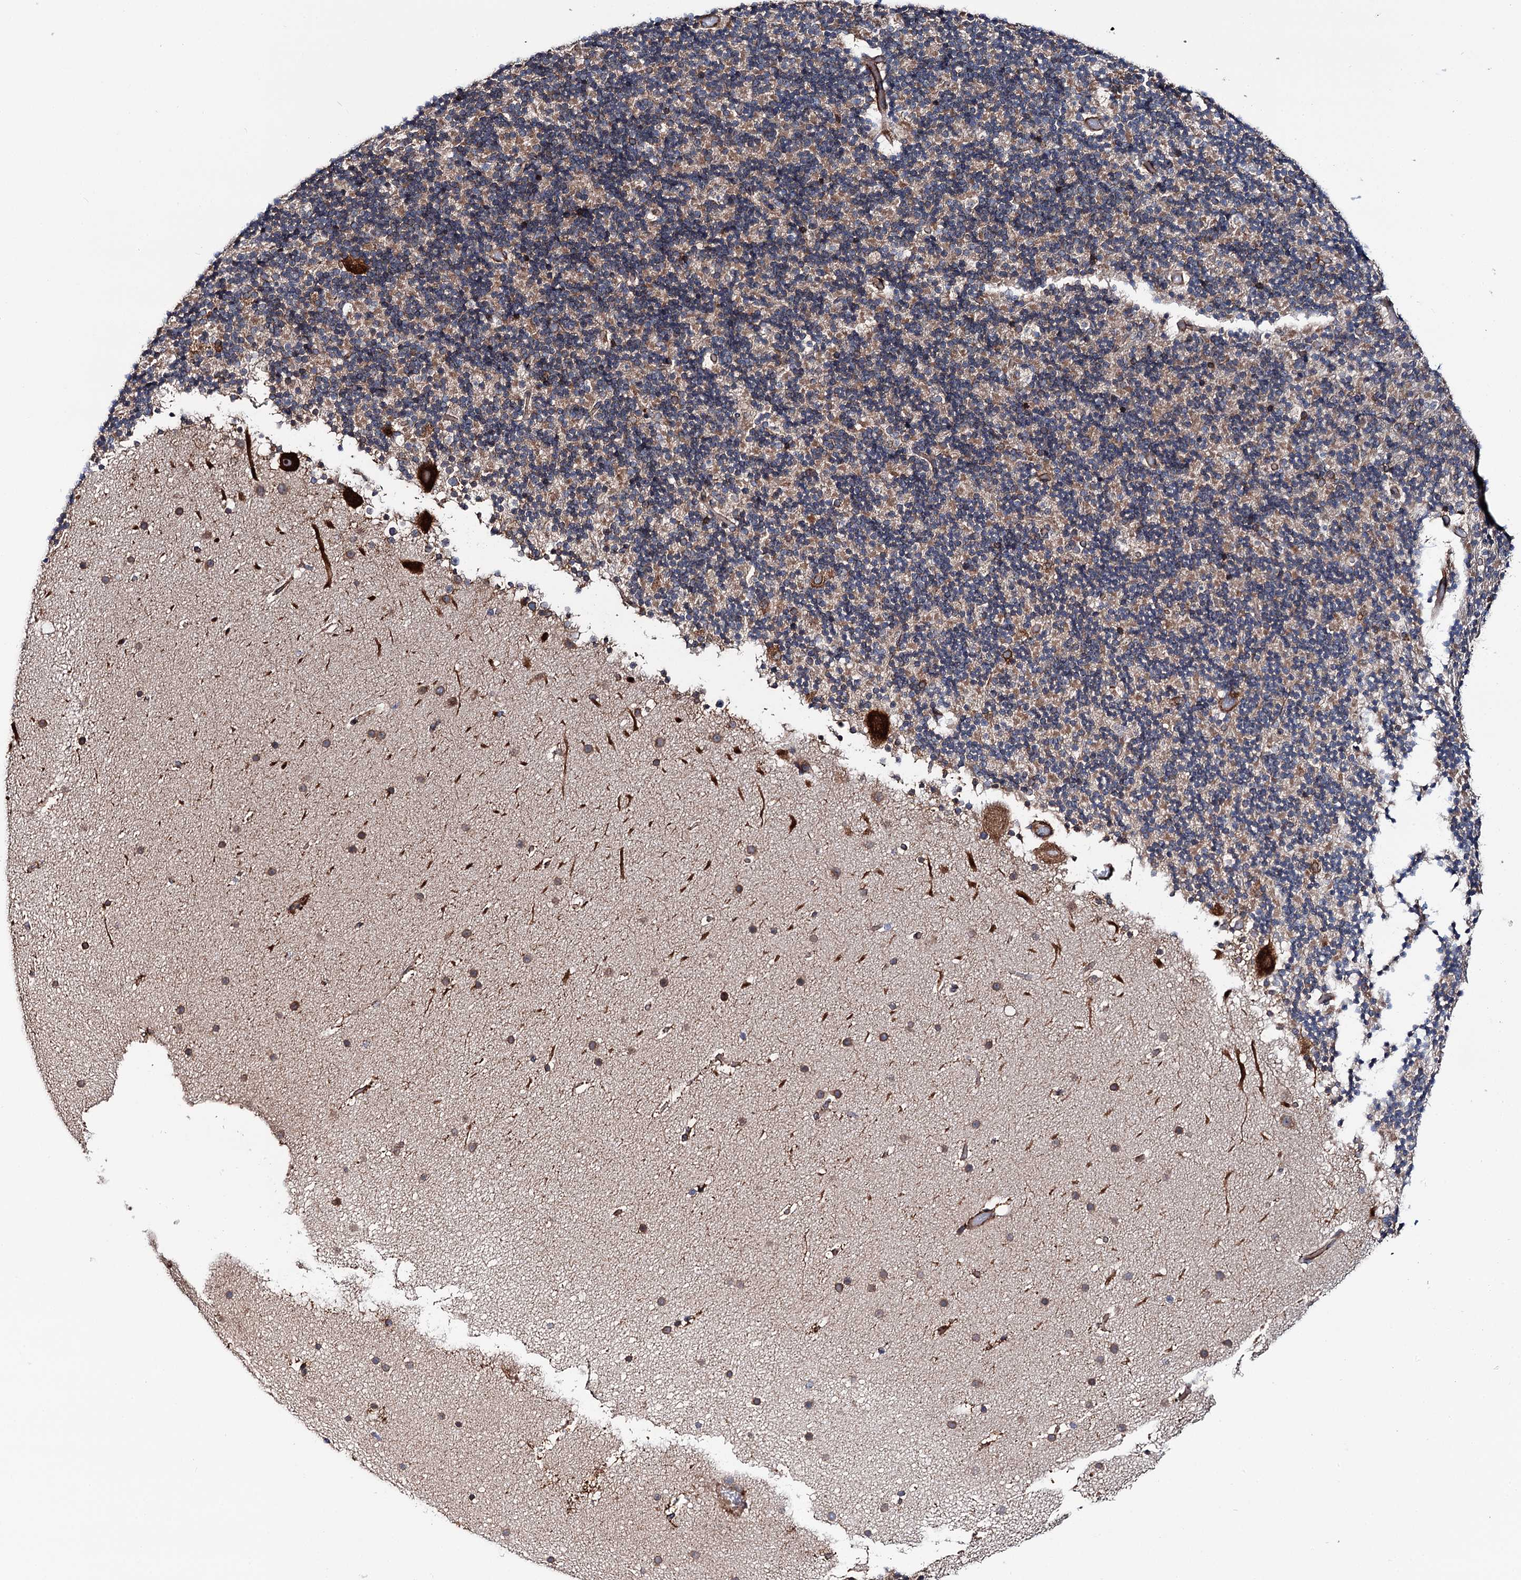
{"staining": {"intensity": "moderate", "quantity": "25%-75%", "location": "cytoplasmic/membranous"}, "tissue": "cerebellum", "cell_type": "Cells in granular layer", "image_type": "normal", "snomed": [{"axis": "morphology", "description": "Normal tissue, NOS"}, {"axis": "topography", "description": "Cerebellum"}], "caption": "A brown stain highlights moderate cytoplasmic/membranous positivity of a protein in cells in granular layer of normal human cerebellum.", "gene": "PTDSS2", "patient": {"sex": "male", "age": 57}}